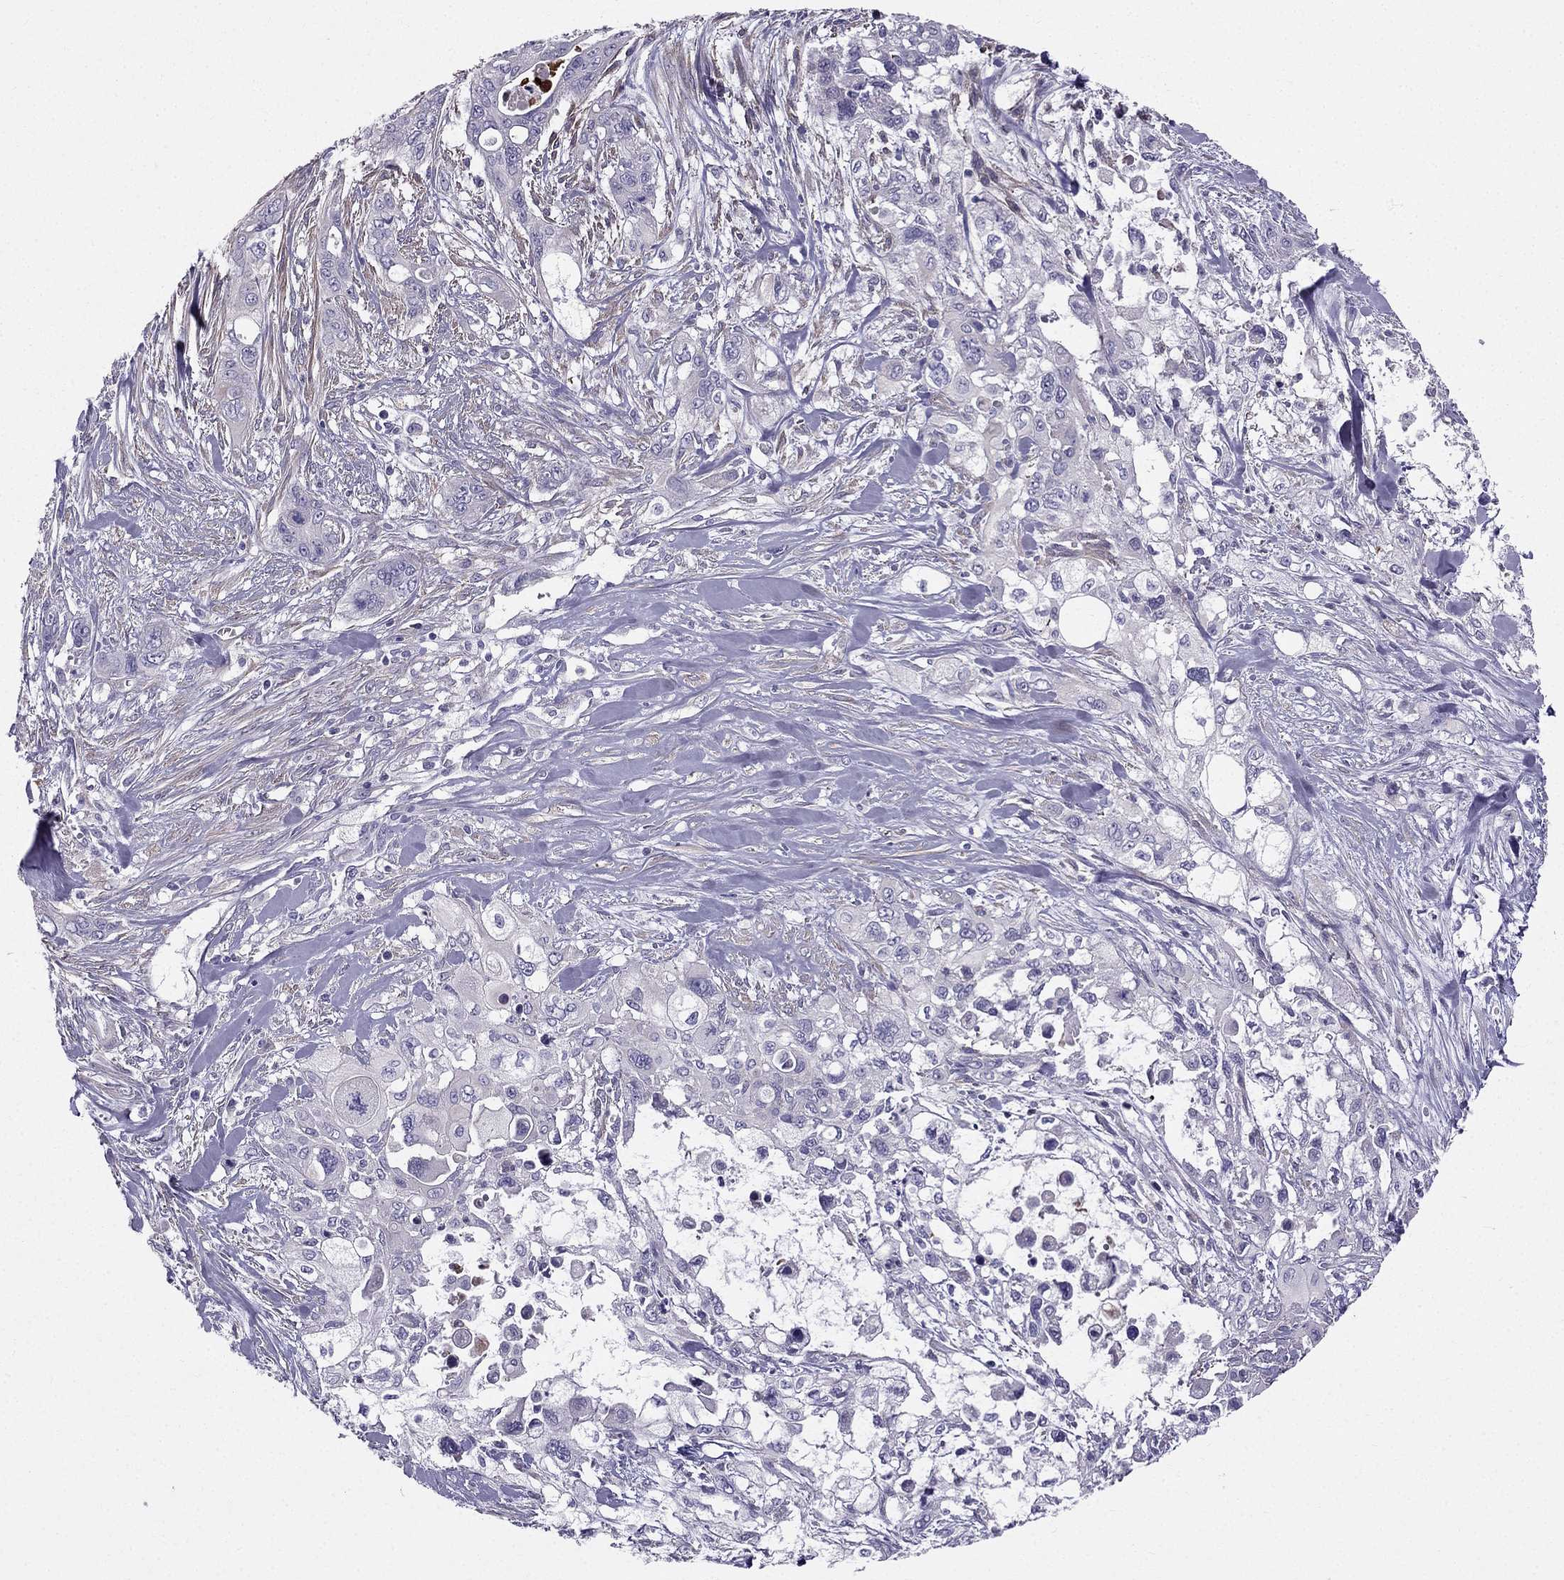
{"staining": {"intensity": "negative", "quantity": "none", "location": "none"}, "tissue": "pancreatic cancer", "cell_type": "Tumor cells", "image_type": "cancer", "snomed": [{"axis": "morphology", "description": "Adenocarcinoma, NOS"}, {"axis": "topography", "description": "Pancreas"}], "caption": "Tumor cells show no significant protein positivity in pancreatic cancer. Brightfield microscopy of immunohistochemistry (IHC) stained with DAB (brown) and hematoxylin (blue), captured at high magnification.", "gene": "SYT5", "patient": {"sex": "male", "age": 47}}